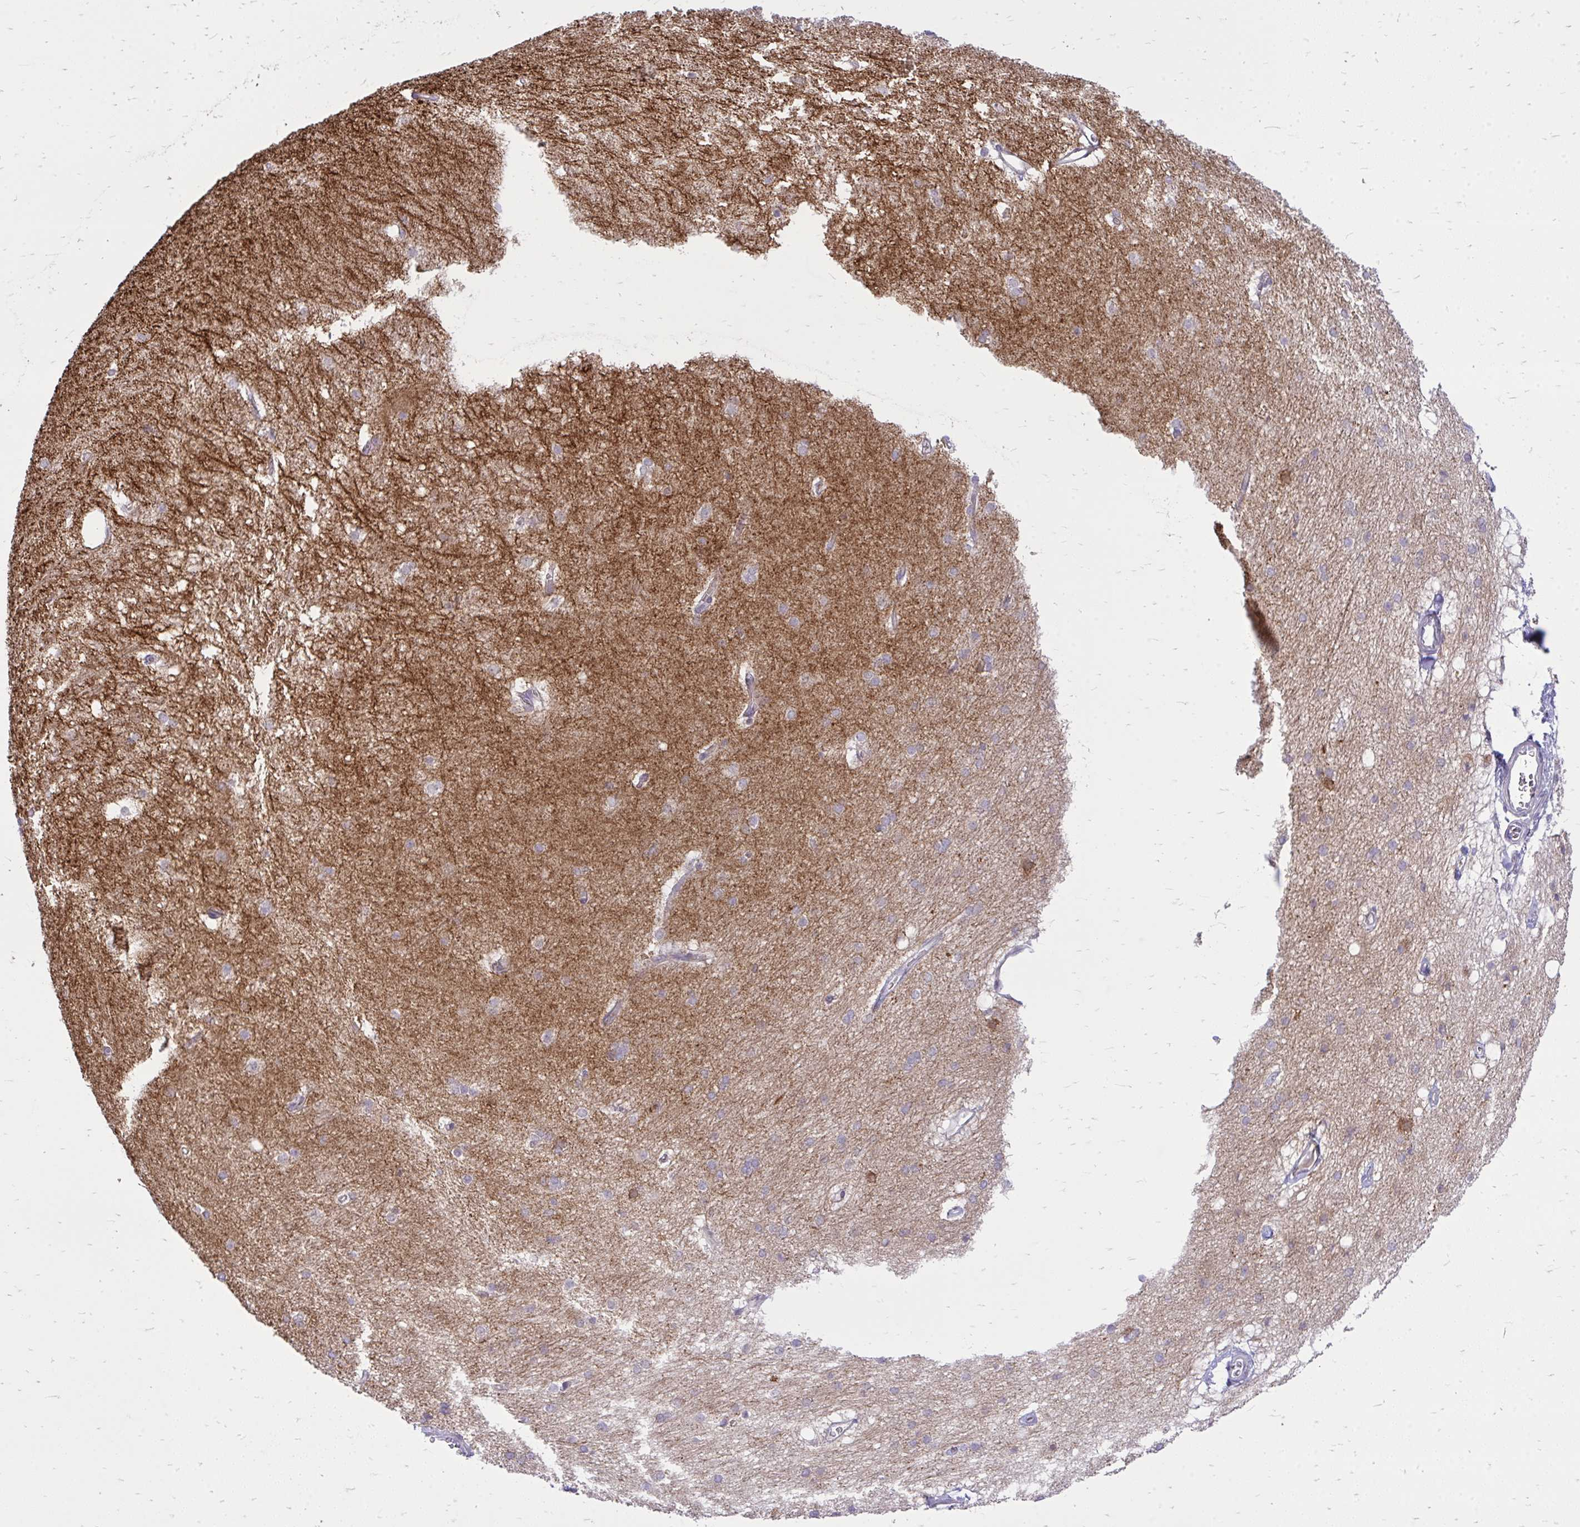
{"staining": {"intensity": "negative", "quantity": "none", "location": "none"}, "tissue": "hippocampus", "cell_type": "Glial cells", "image_type": "normal", "snomed": [{"axis": "morphology", "description": "Normal tissue, NOS"}, {"axis": "topography", "description": "Cerebral cortex"}, {"axis": "topography", "description": "Hippocampus"}], "caption": "This is a histopathology image of immunohistochemistry staining of normal hippocampus, which shows no expression in glial cells. (DAB IHC, high magnification).", "gene": "SPTBN2", "patient": {"sex": "female", "age": 19}}